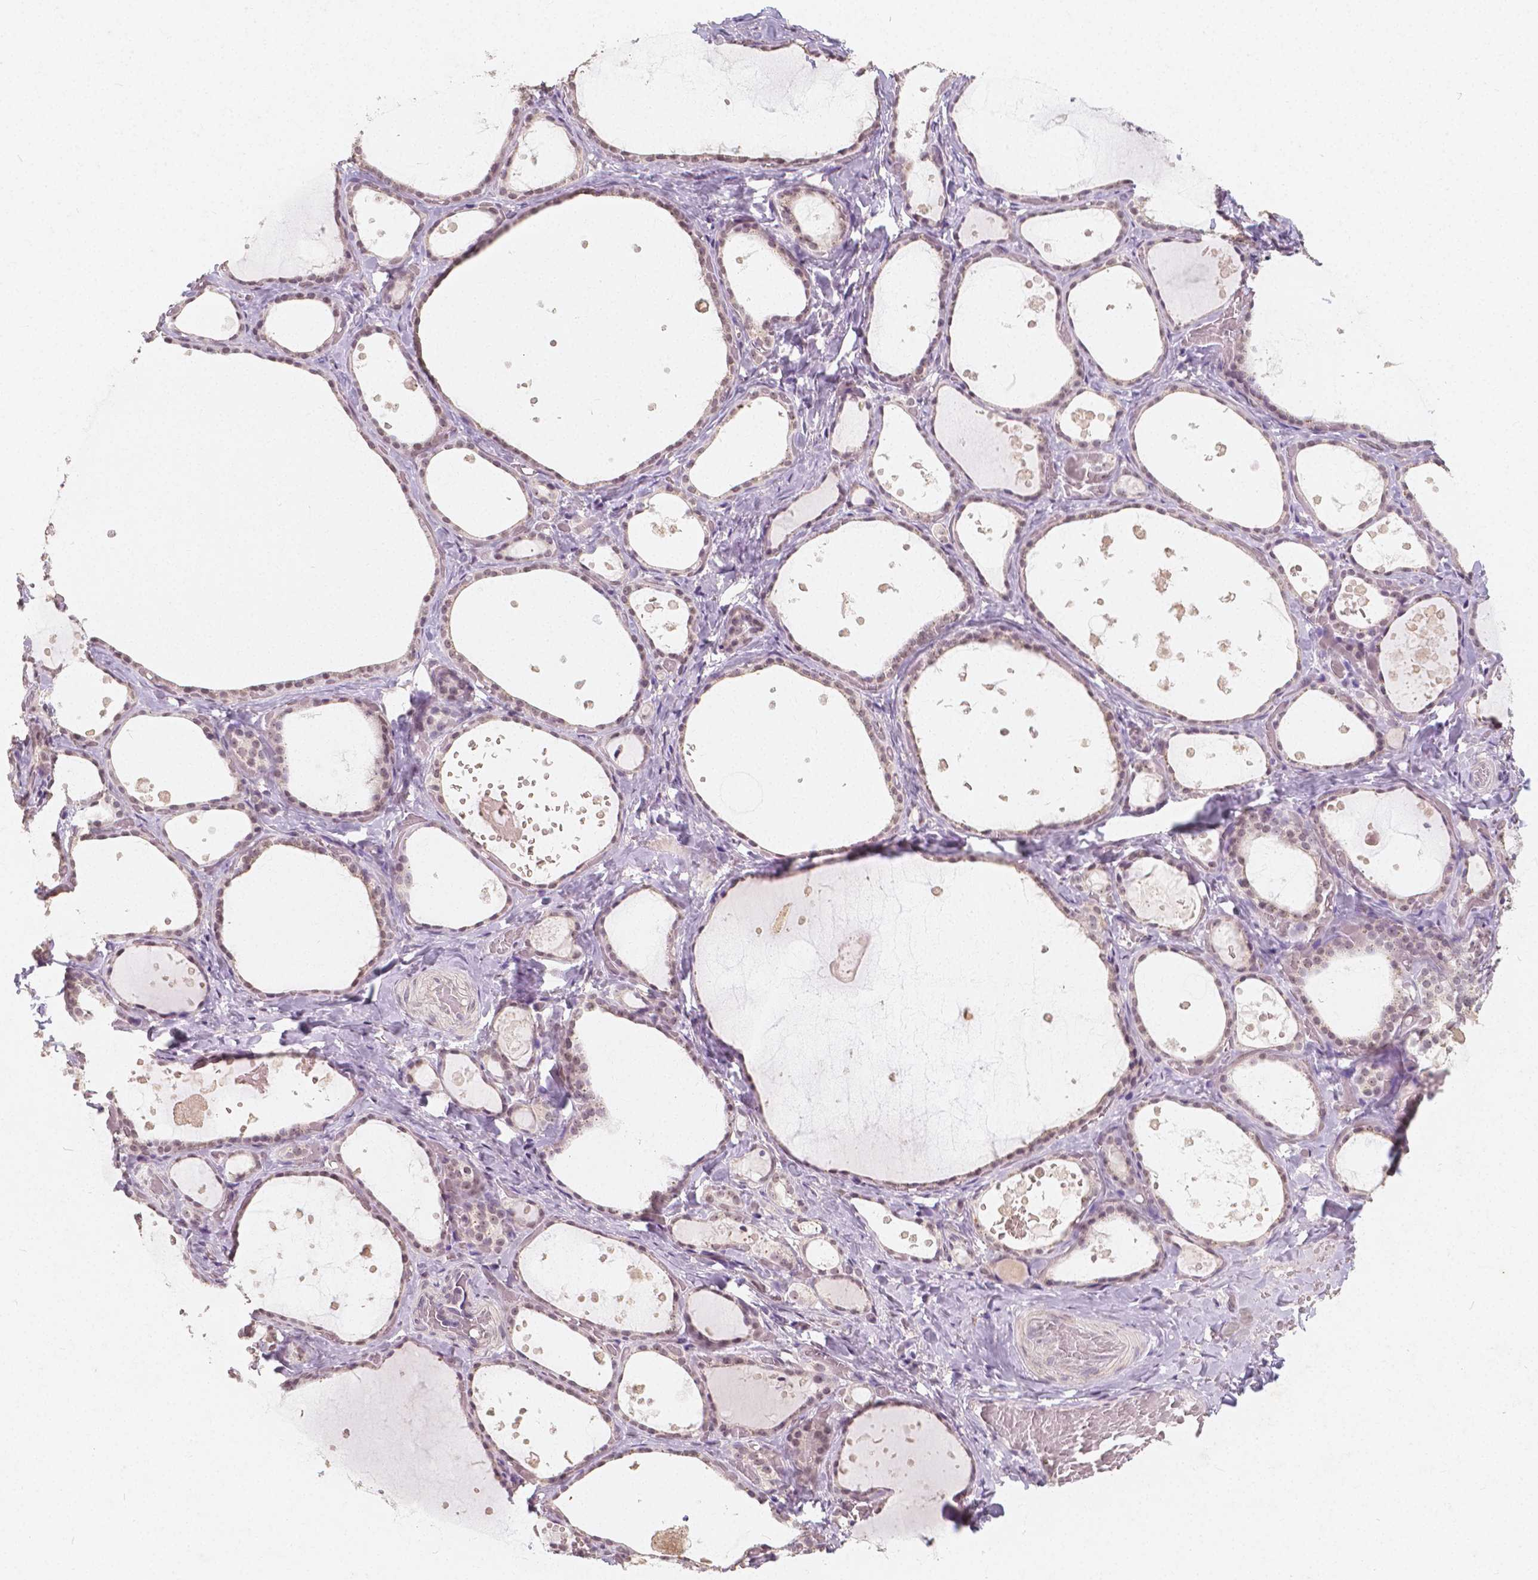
{"staining": {"intensity": "weak", "quantity": "25%-75%", "location": "nuclear"}, "tissue": "thyroid gland", "cell_type": "Glandular cells", "image_type": "normal", "snomed": [{"axis": "morphology", "description": "Normal tissue, NOS"}, {"axis": "topography", "description": "Thyroid gland"}], "caption": "Immunohistochemical staining of benign thyroid gland demonstrates weak nuclear protein positivity in approximately 25%-75% of glandular cells.", "gene": "NOLC1", "patient": {"sex": "female", "age": 56}}